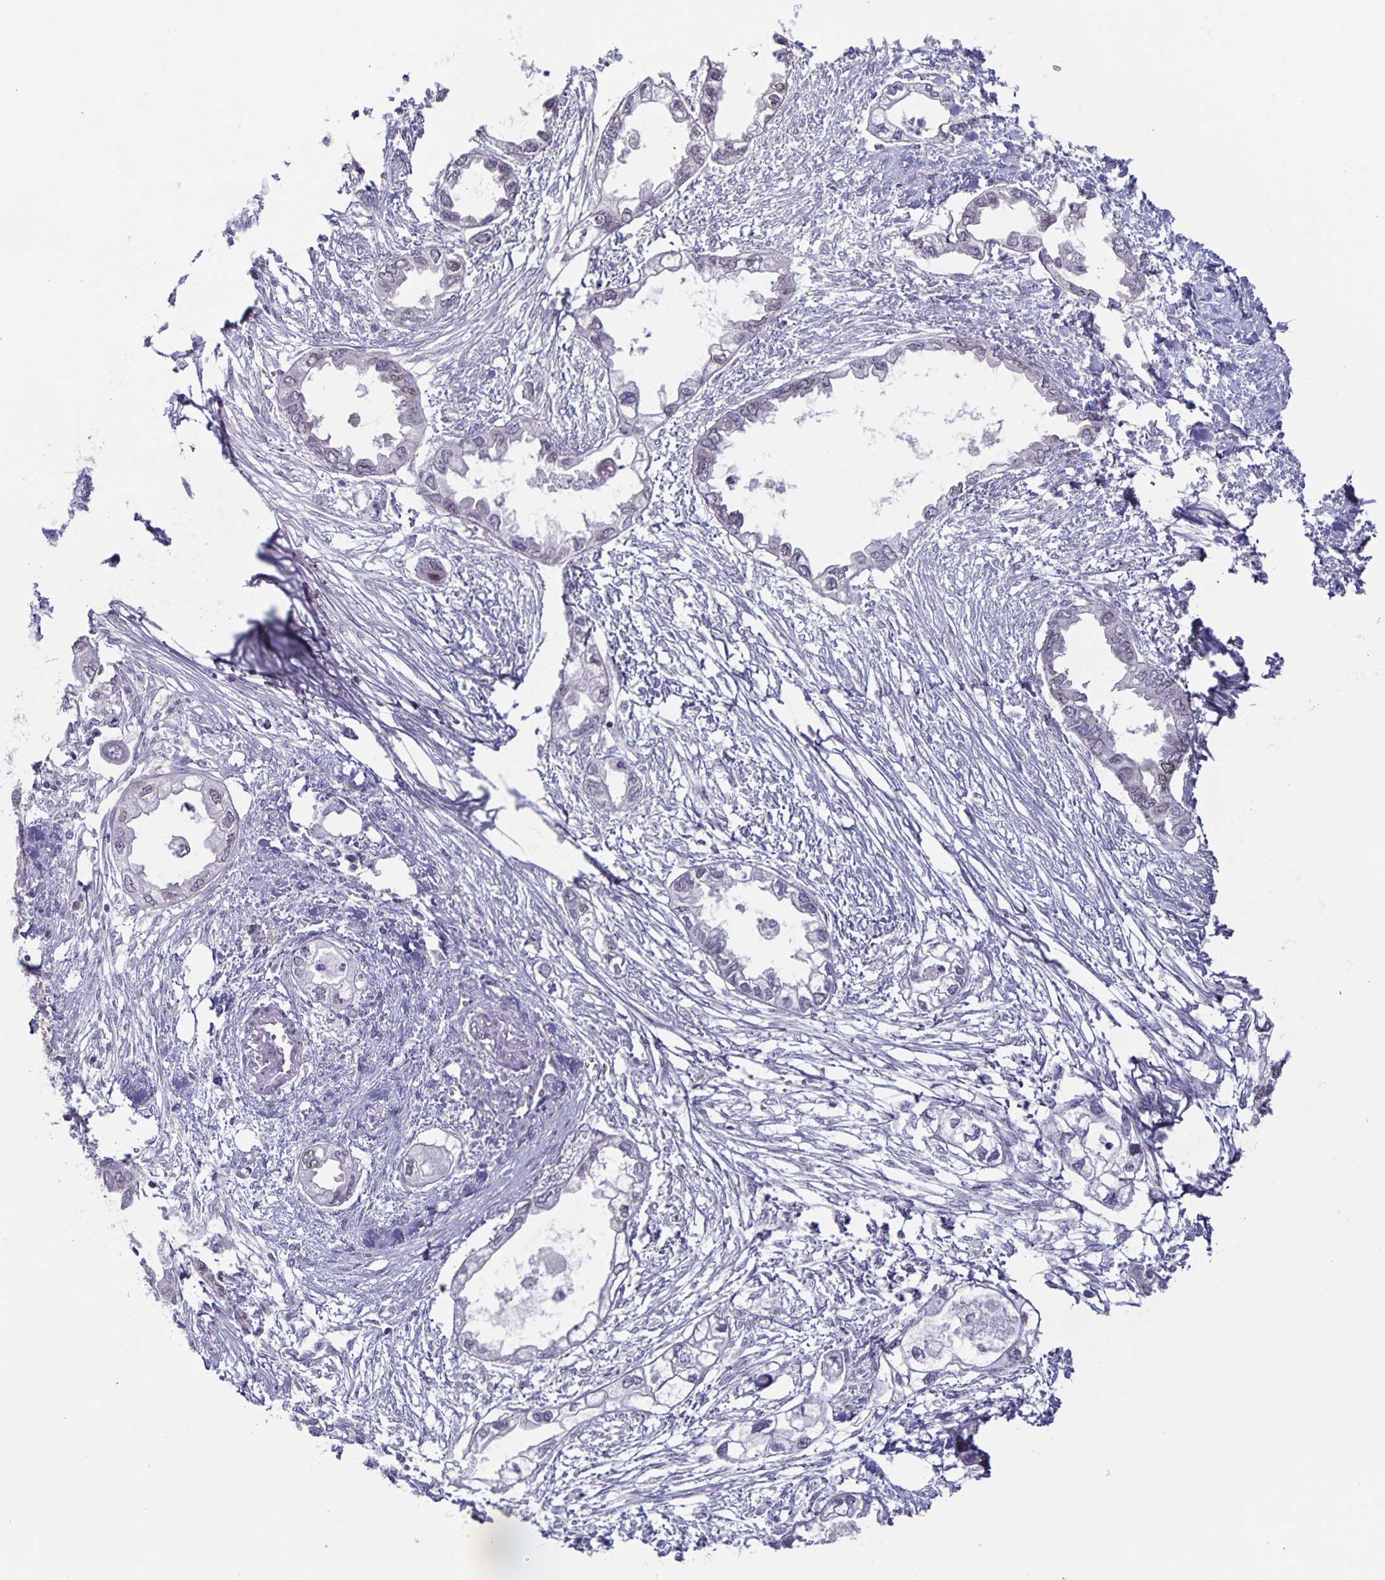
{"staining": {"intensity": "negative", "quantity": "none", "location": "none"}, "tissue": "endometrial cancer", "cell_type": "Tumor cells", "image_type": "cancer", "snomed": [{"axis": "morphology", "description": "Adenocarcinoma, NOS"}, {"axis": "morphology", "description": "Adenocarcinoma, metastatic, NOS"}, {"axis": "topography", "description": "Adipose tissue"}, {"axis": "topography", "description": "Endometrium"}], "caption": "Micrograph shows no protein staining in tumor cells of endometrial adenocarcinoma tissue. The staining was performed using DAB (3,3'-diaminobenzidine) to visualize the protein expression in brown, while the nuclei were stained in blue with hematoxylin (Magnification: 20x).", "gene": "SYNE2", "patient": {"sex": "female", "age": 67}}